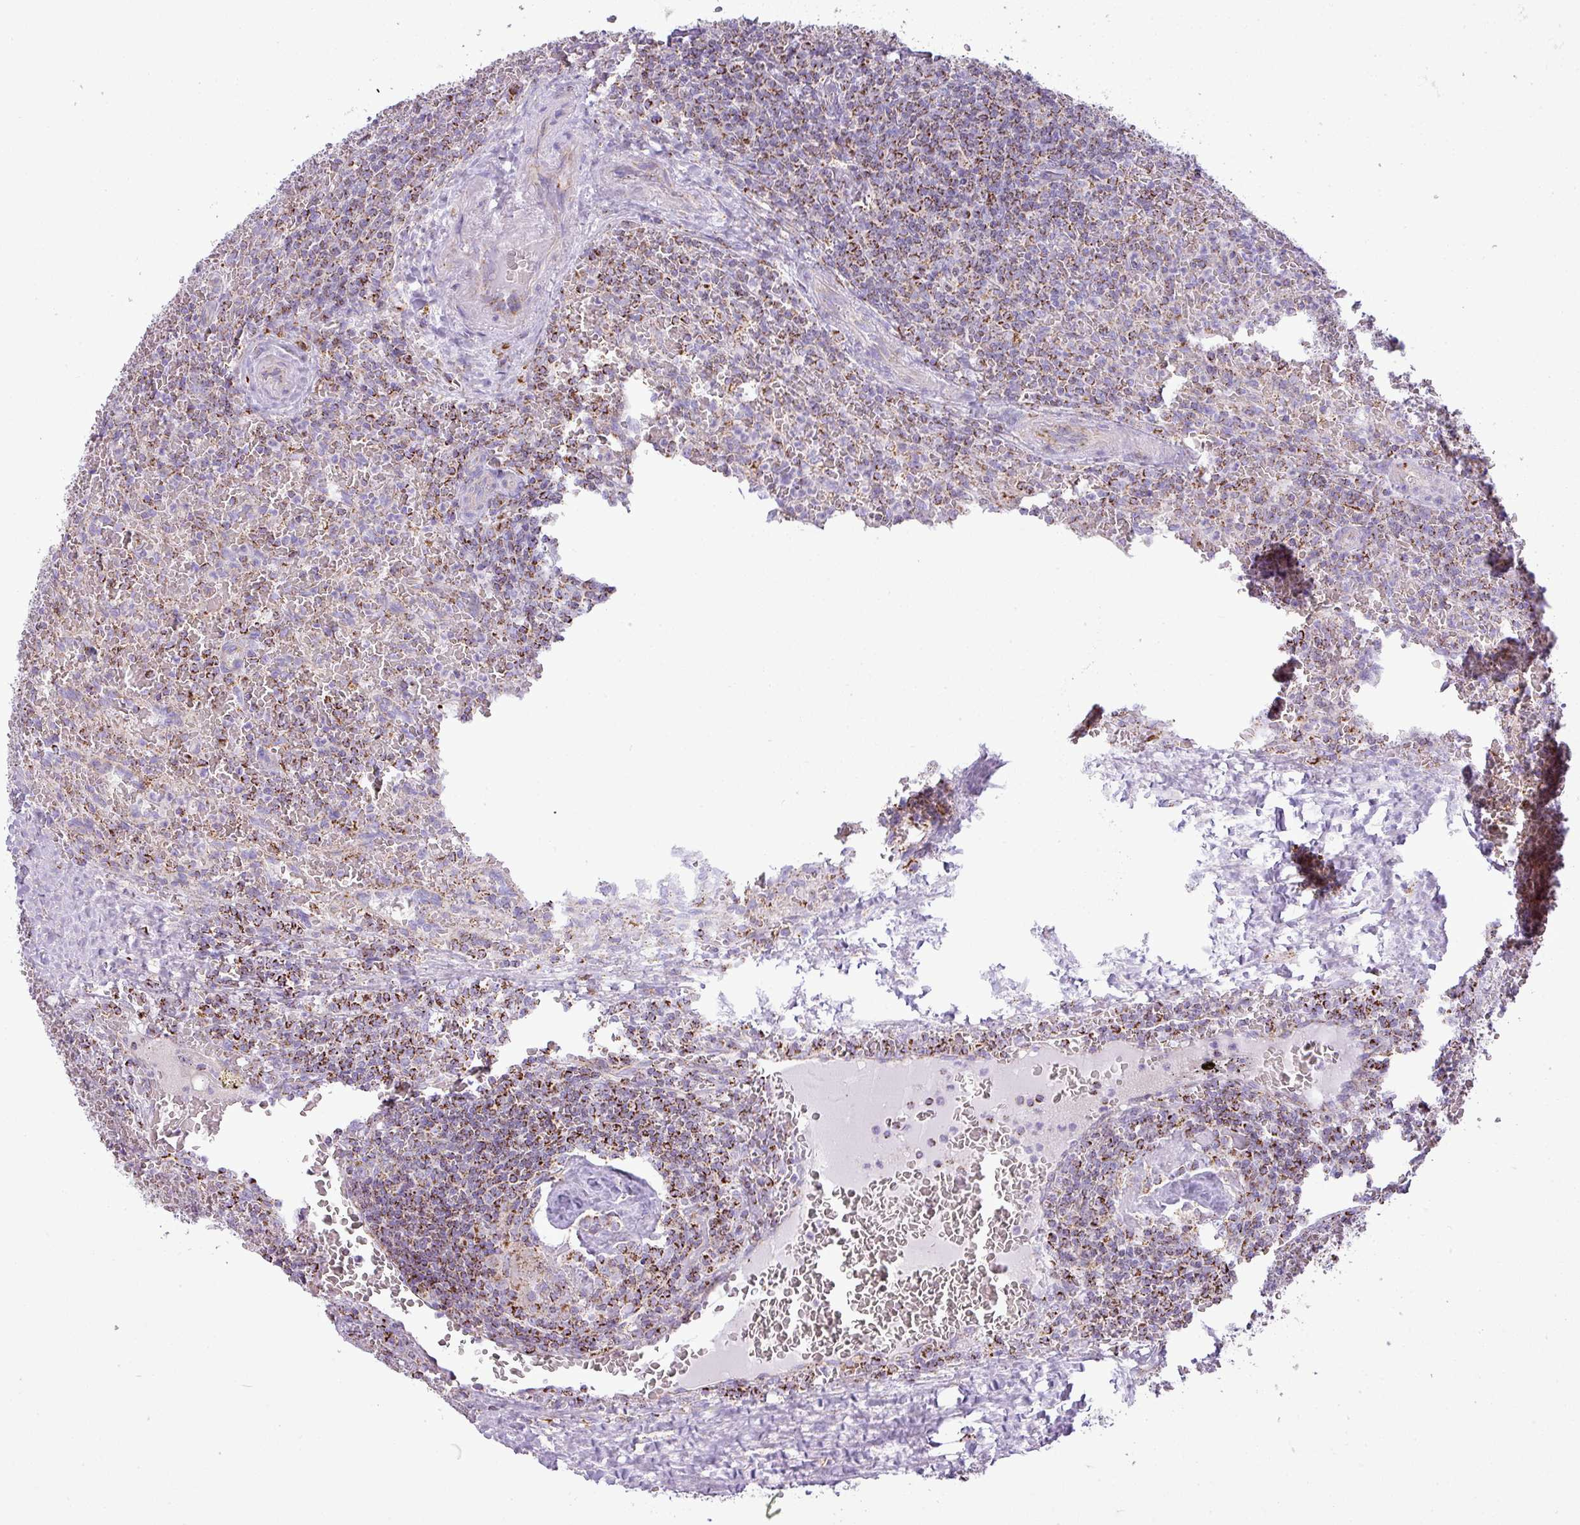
{"staining": {"intensity": "moderate", "quantity": "25%-75%", "location": "cytoplasmic/membranous"}, "tissue": "lymphoma", "cell_type": "Tumor cells", "image_type": "cancer", "snomed": [{"axis": "morphology", "description": "Malignant lymphoma, non-Hodgkin's type, Low grade"}, {"axis": "topography", "description": "Spleen"}], "caption": "This image displays IHC staining of lymphoma, with medium moderate cytoplasmic/membranous expression in about 25%-75% of tumor cells.", "gene": "ZNF81", "patient": {"sex": "female", "age": 64}}